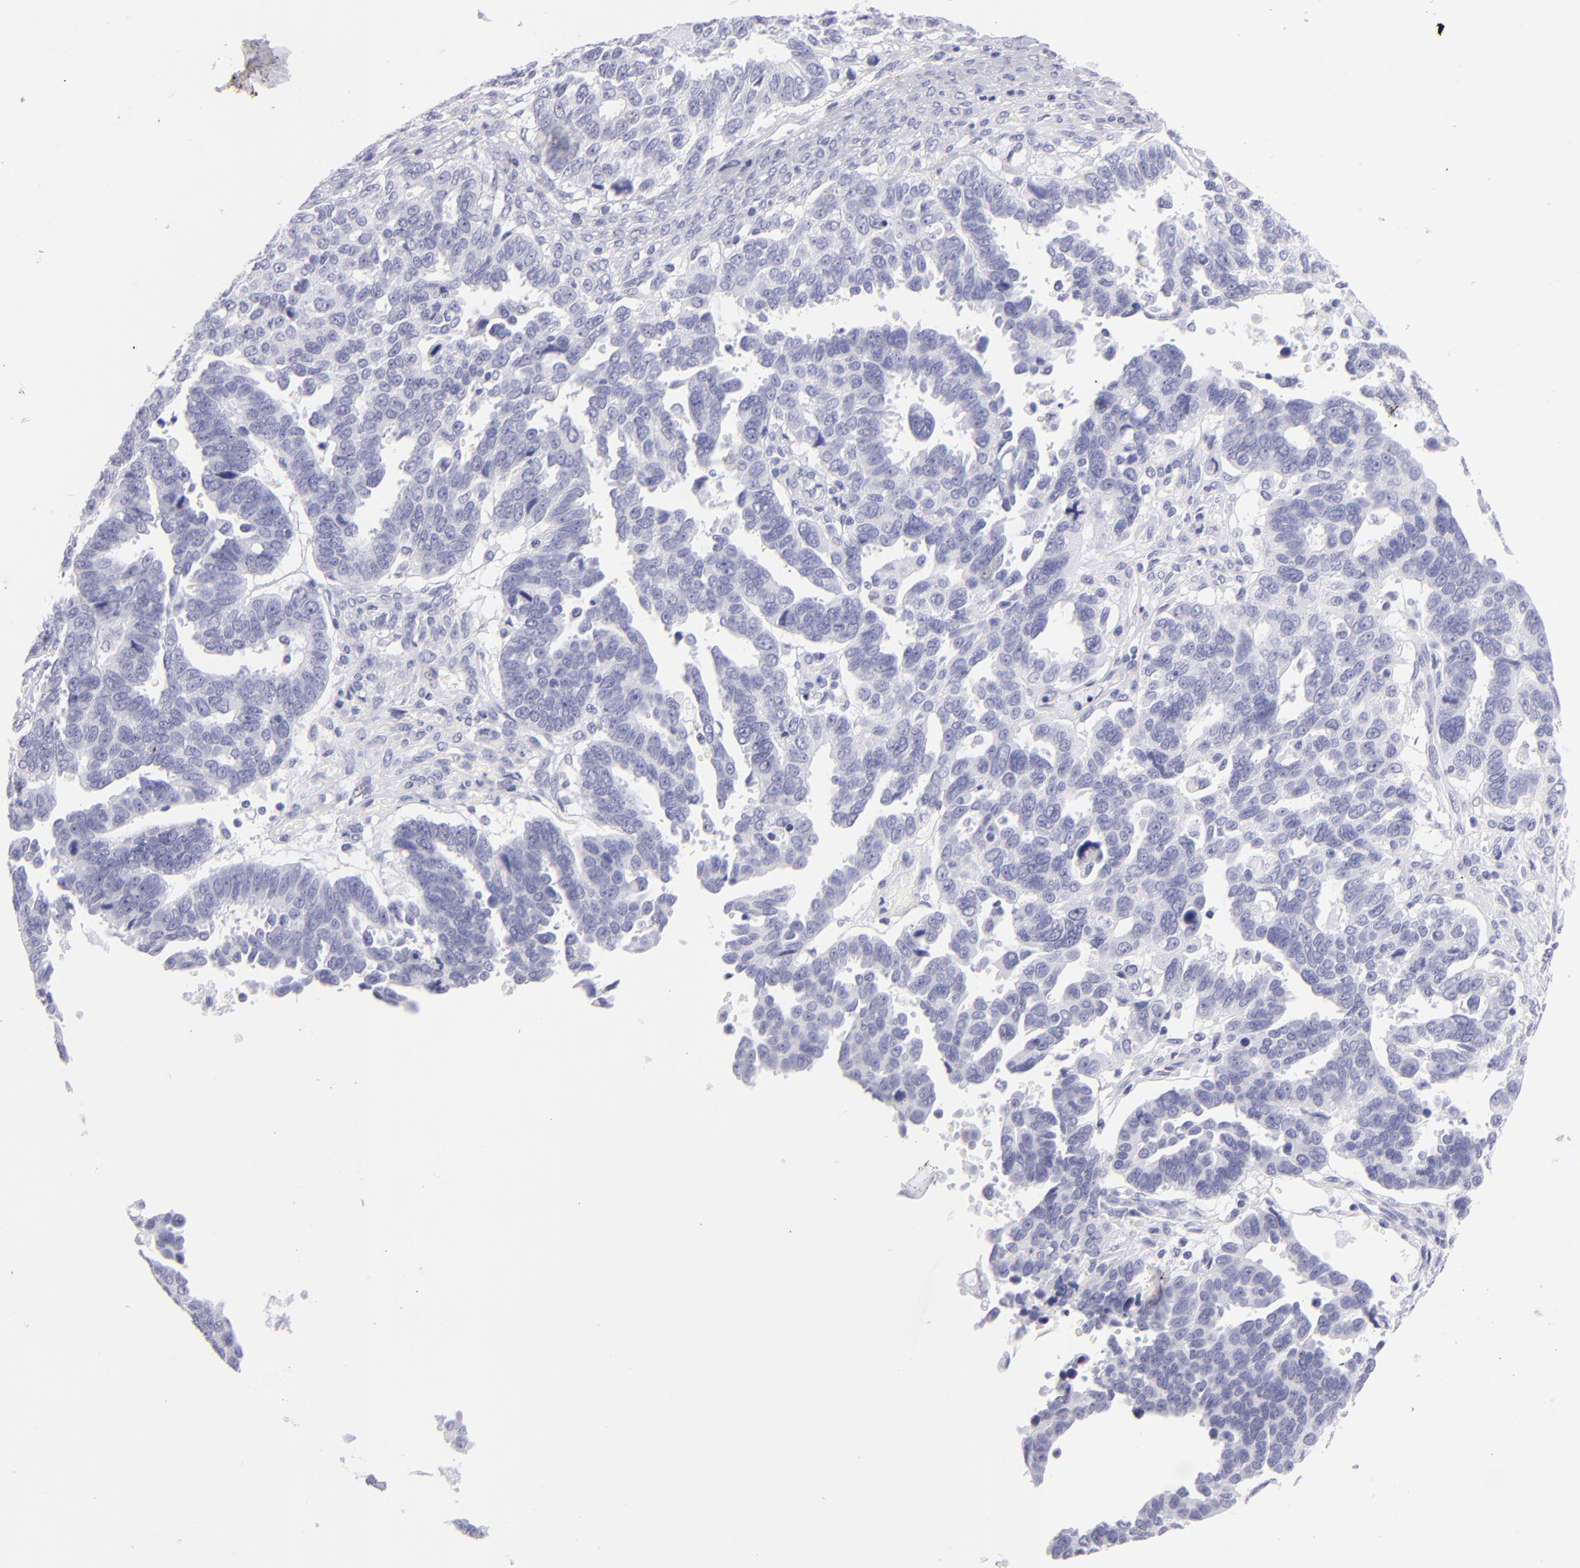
{"staining": {"intensity": "negative", "quantity": "none", "location": "none"}, "tissue": "ovarian cancer", "cell_type": "Tumor cells", "image_type": "cancer", "snomed": [{"axis": "morphology", "description": "Carcinoma, endometroid"}, {"axis": "morphology", "description": "Cystadenocarcinoma, serous, NOS"}, {"axis": "topography", "description": "Ovary"}], "caption": "DAB (3,3'-diaminobenzidine) immunohistochemical staining of ovarian cancer shows no significant positivity in tumor cells. (DAB (3,3'-diaminobenzidine) immunohistochemistry (IHC) with hematoxylin counter stain).", "gene": "PRPH", "patient": {"sex": "female", "age": 45}}